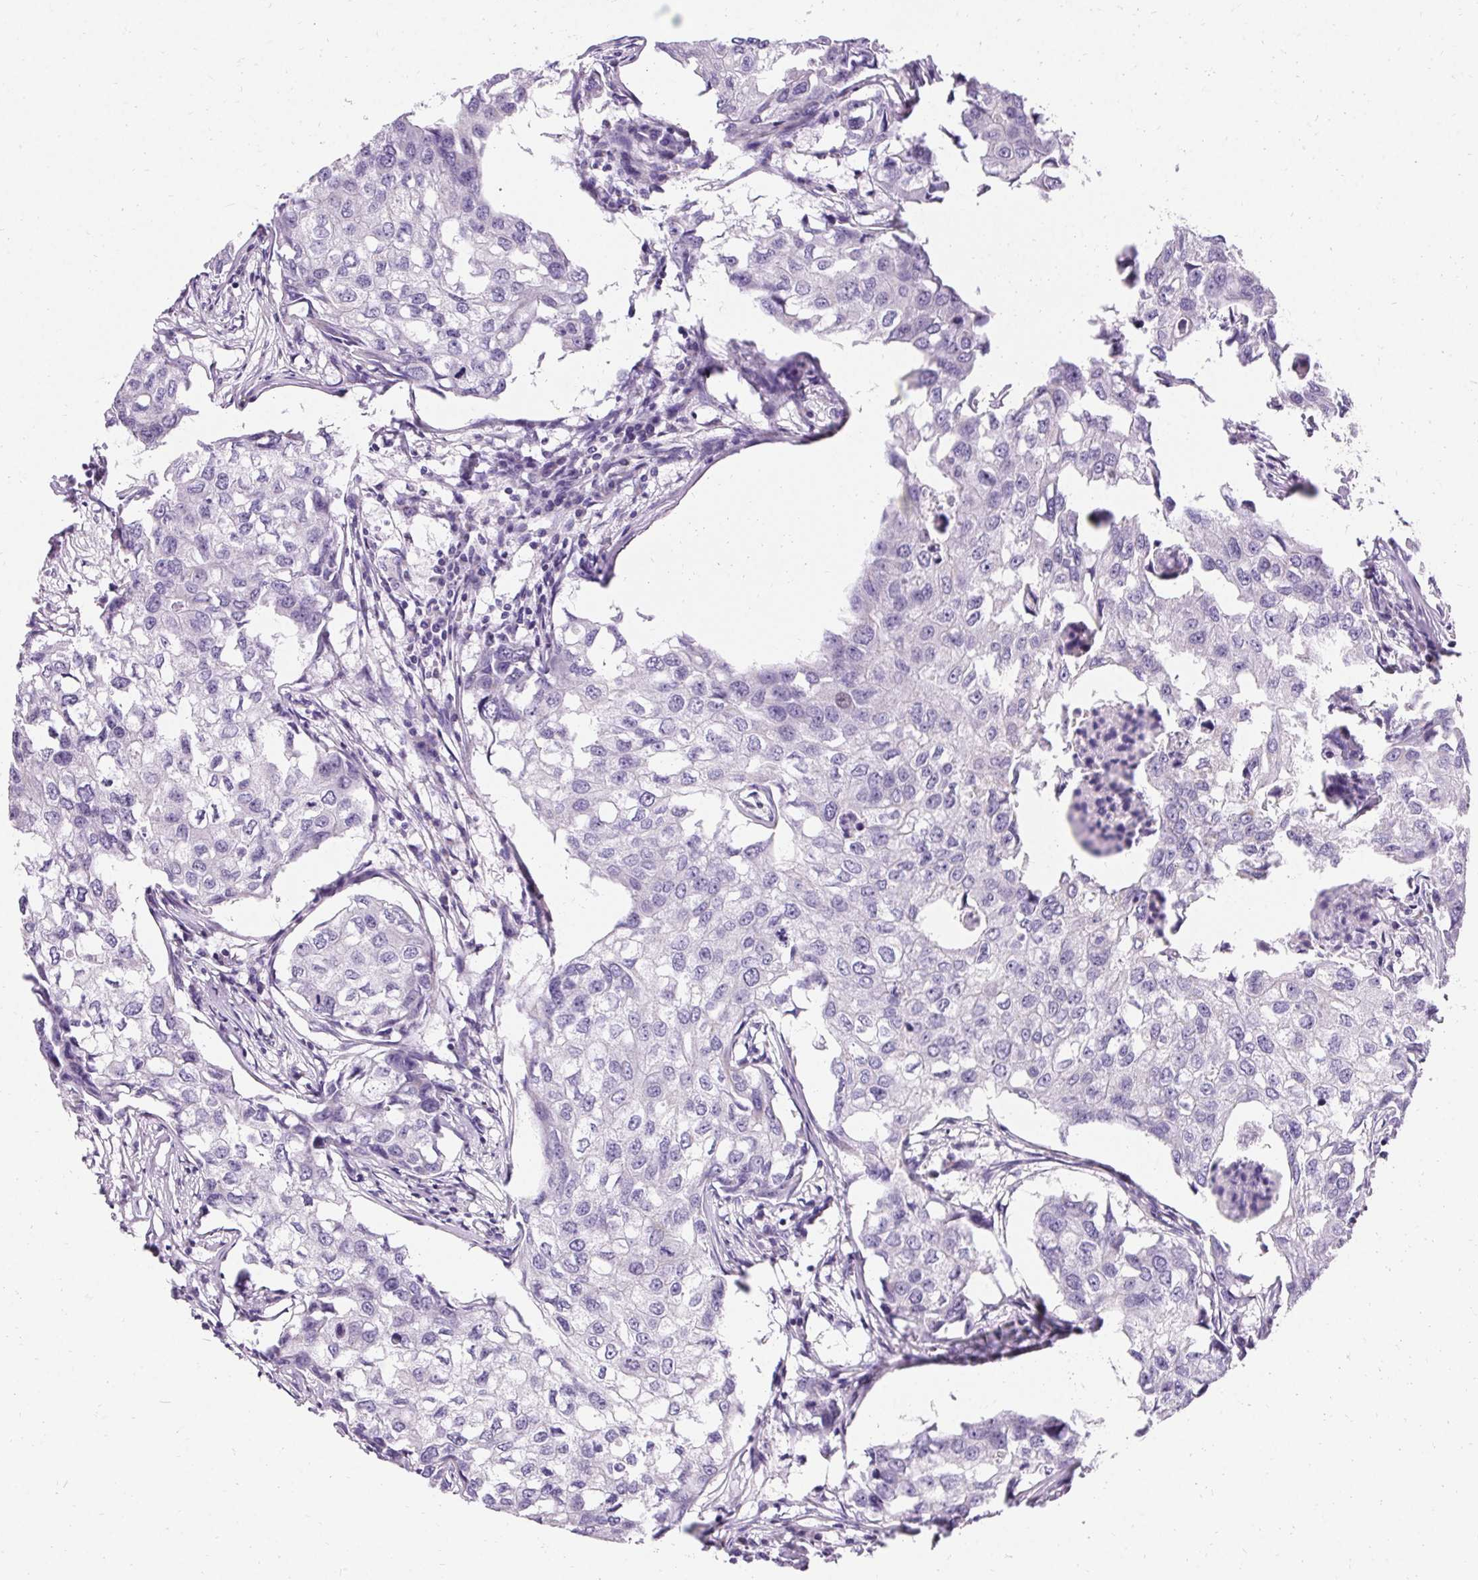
{"staining": {"intensity": "negative", "quantity": "none", "location": "none"}, "tissue": "breast cancer", "cell_type": "Tumor cells", "image_type": "cancer", "snomed": [{"axis": "morphology", "description": "Duct carcinoma"}, {"axis": "topography", "description": "Breast"}], "caption": "Infiltrating ductal carcinoma (breast) was stained to show a protein in brown. There is no significant expression in tumor cells. The staining is performed using DAB brown chromogen with nuclei counter-stained in using hematoxylin.", "gene": "ASGR2", "patient": {"sex": "female", "age": 27}}